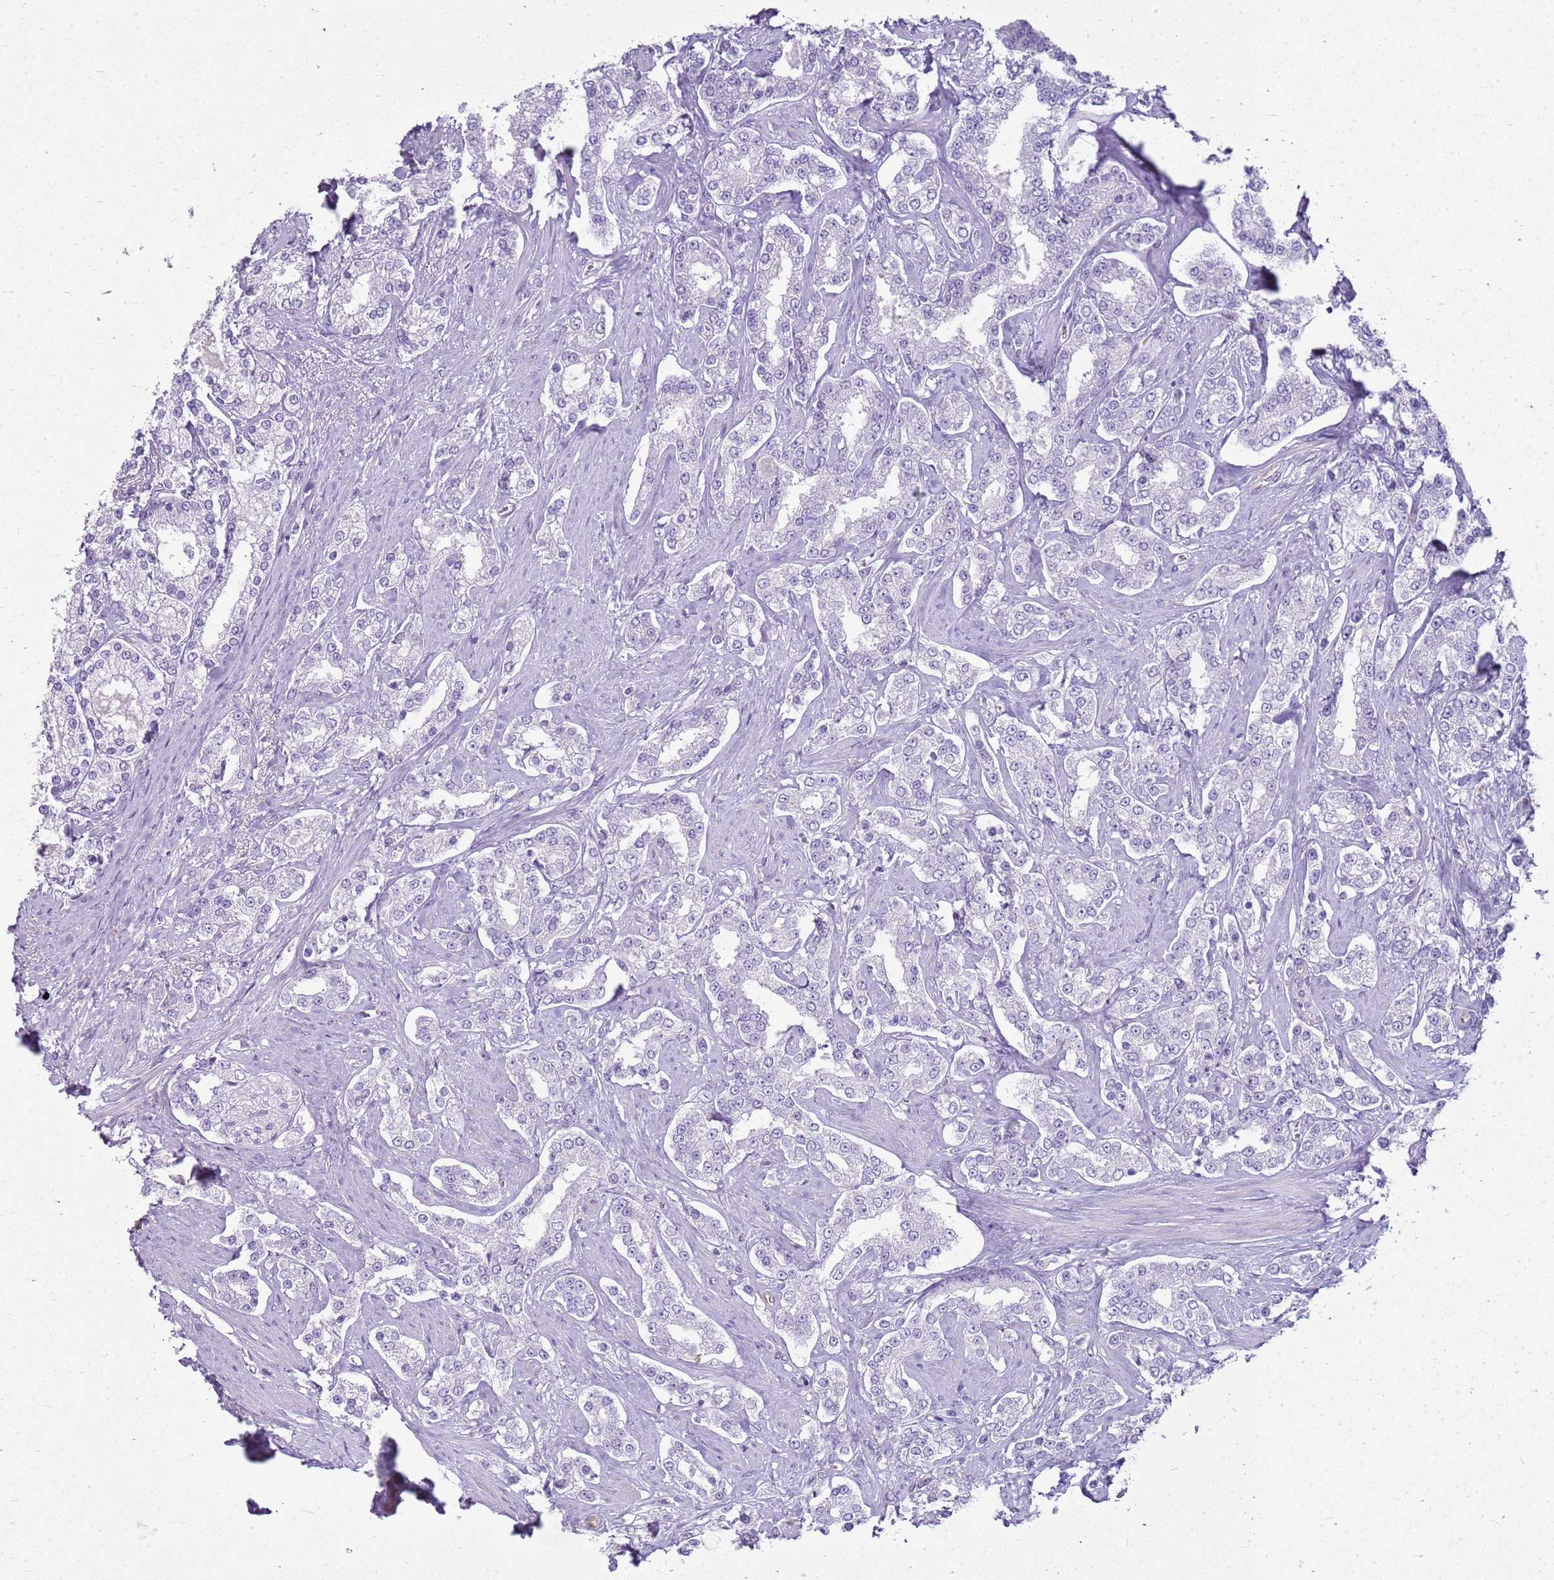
{"staining": {"intensity": "negative", "quantity": "none", "location": "none"}, "tissue": "prostate cancer", "cell_type": "Tumor cells", "image_type": "cancer", "snomed": [{"axis": "morphology", "description": "Normal tissue, NOS"}, {"axis": "morphology", "description": "Adenocarcinoma, High grade"}, {"axis": "topography", "description": "Prostate"}], "caption": "A micrograph of human prostate cancer (high-grade adenocarcinoma) is negative for staining in tumor cells.", "gene": "SULT1E1", "patient": {"sex": "male", "age": 83}}